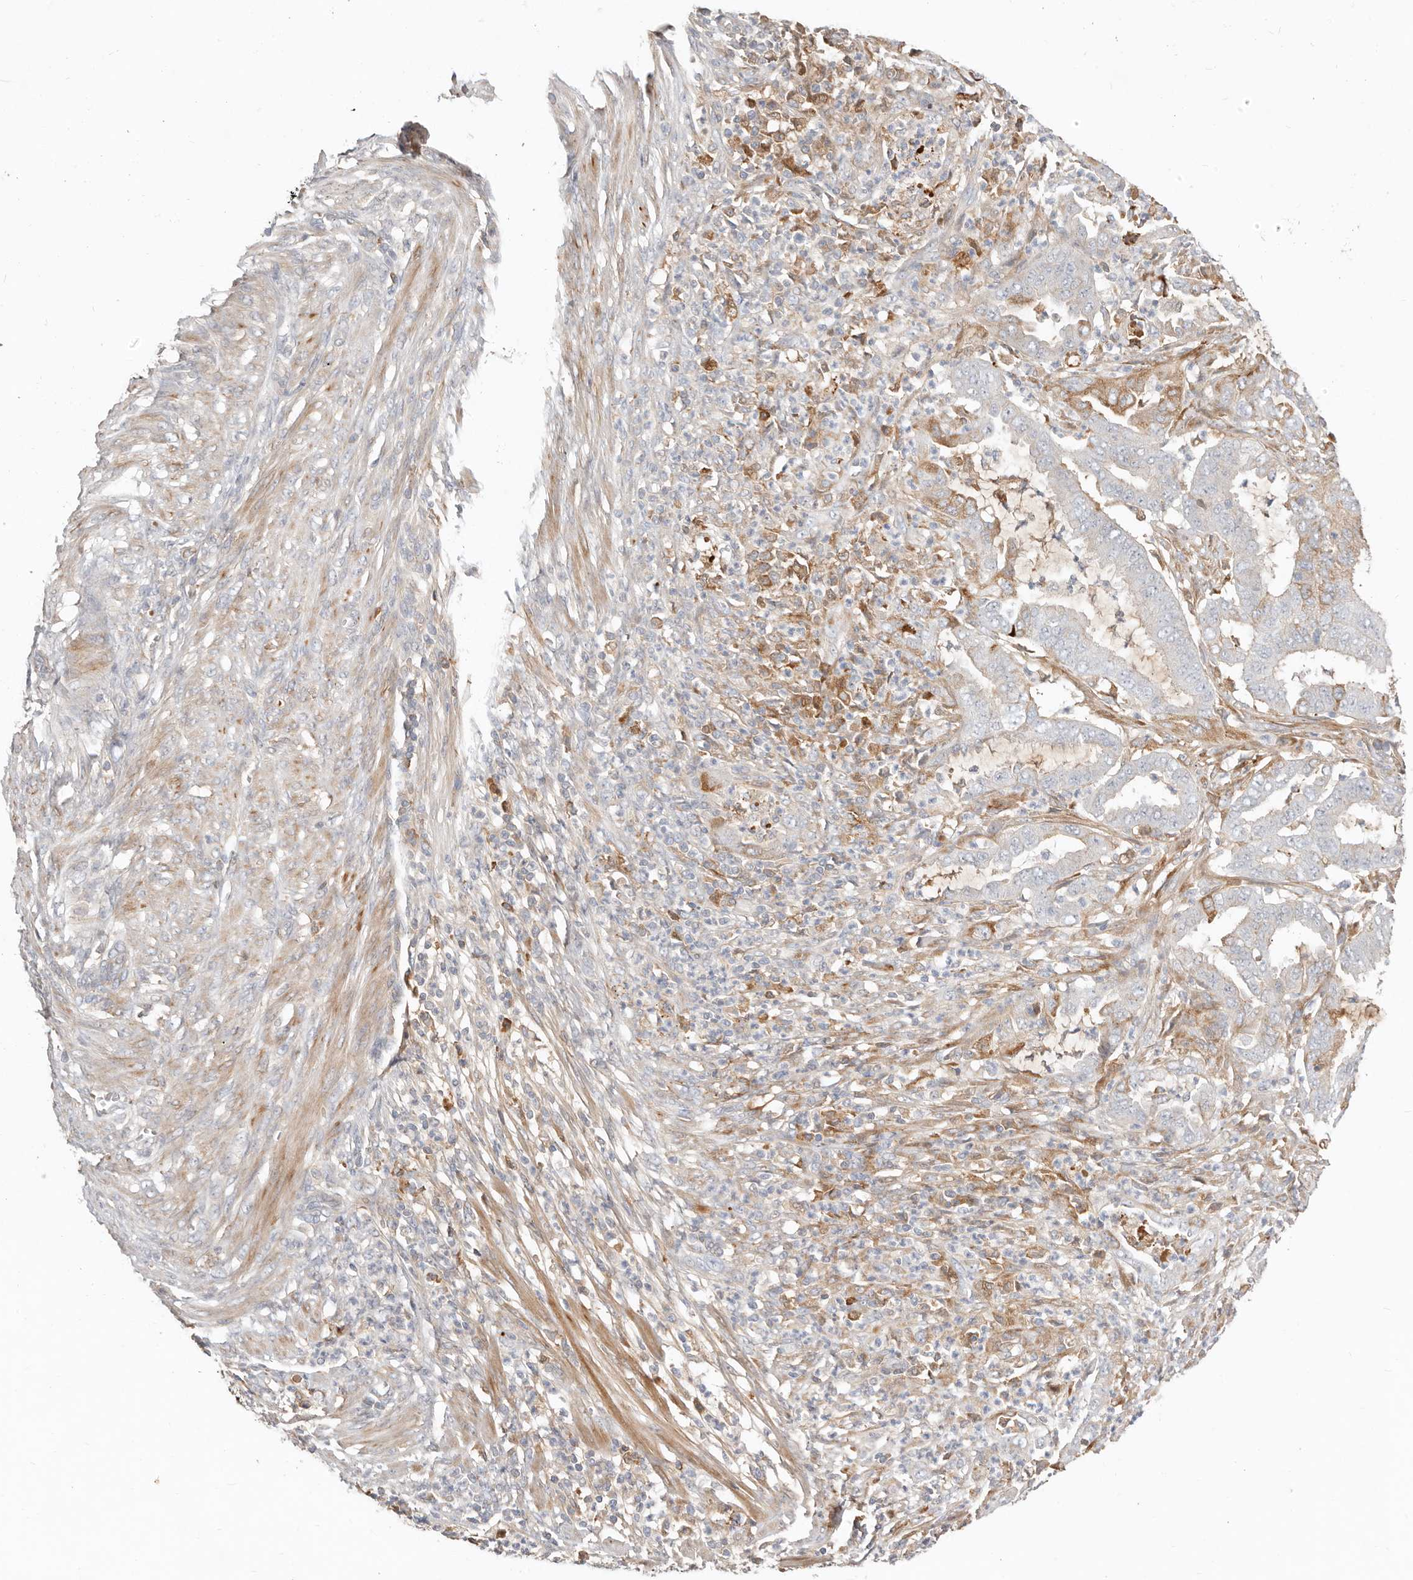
{"staining": {"intensity": "moderate", "quantity": "<25%", "location": "cytoplasmic/membranous"}, "tissue": "endometrial cancer", "cell_type": "Tumor cells", "image_type": "cancer", "snomed": [{"axis": "morphology", "description": "Adenocarcinoma, NOS"}, {"axis": "topography", "description": "Endometrium"}], "caption": "This micrograph reveals immunohistochemistry (IHC) staining of endometrial cancer, with low moderate cytoplasmic/membranous positivity in approximately <25% of tumor cells.", "gene": "MTFR2", "patient": {"sex": "female", "age": 51}}